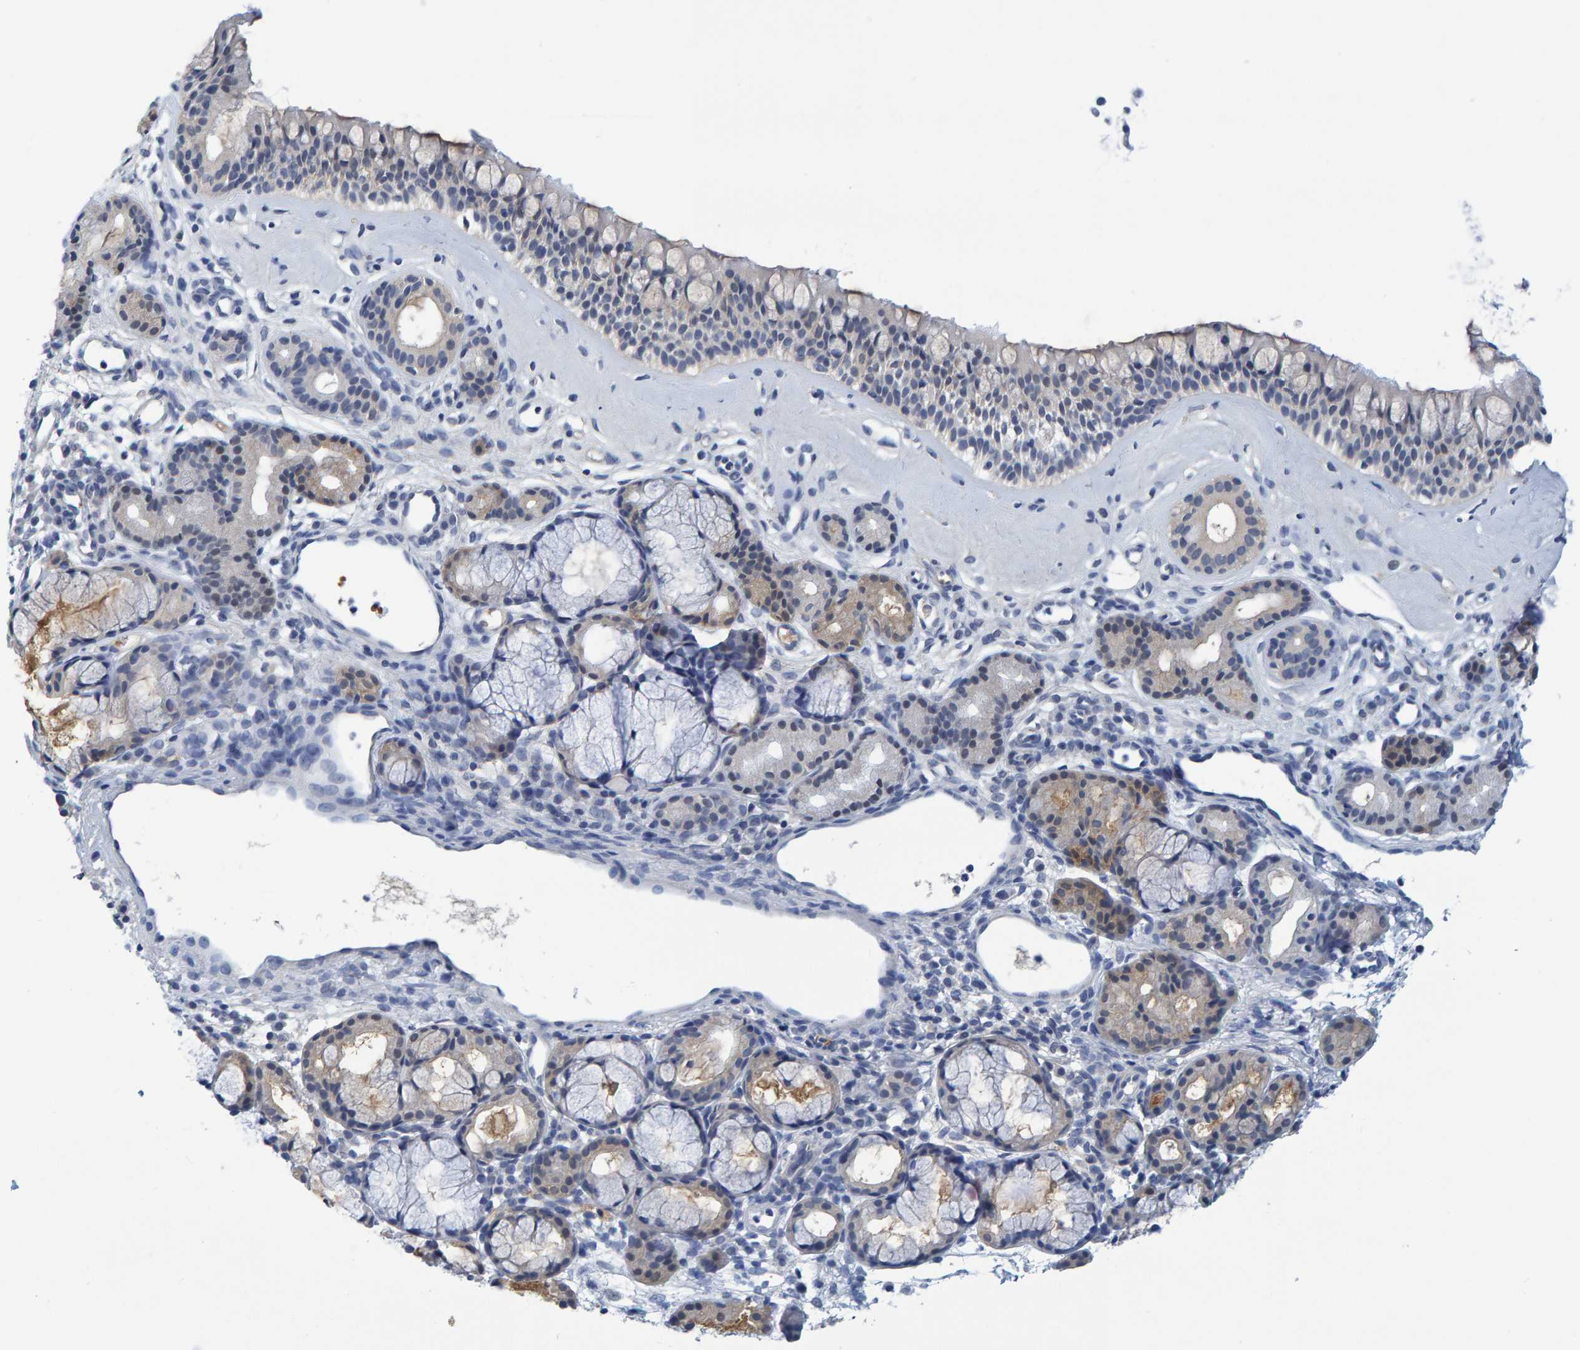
{"staining": {"intensity": "negative", "quantity": "none", "location": "none"}, "tissue": "nasopharynx", "cell_type": "Respiratory epithelial cells", "image_type": "normal", "snomed": [{"axis": "morphology", "description": "Normal tissue, NOS"}, {"axis": "topography", "description": "Nasopharynx"}], "caption": "Image shows no protein staining in respiratory epithelial cells of unremarkable nasopharynx.", "gene": "ALAD", "patient": {"sex": "female", "age": 42}}